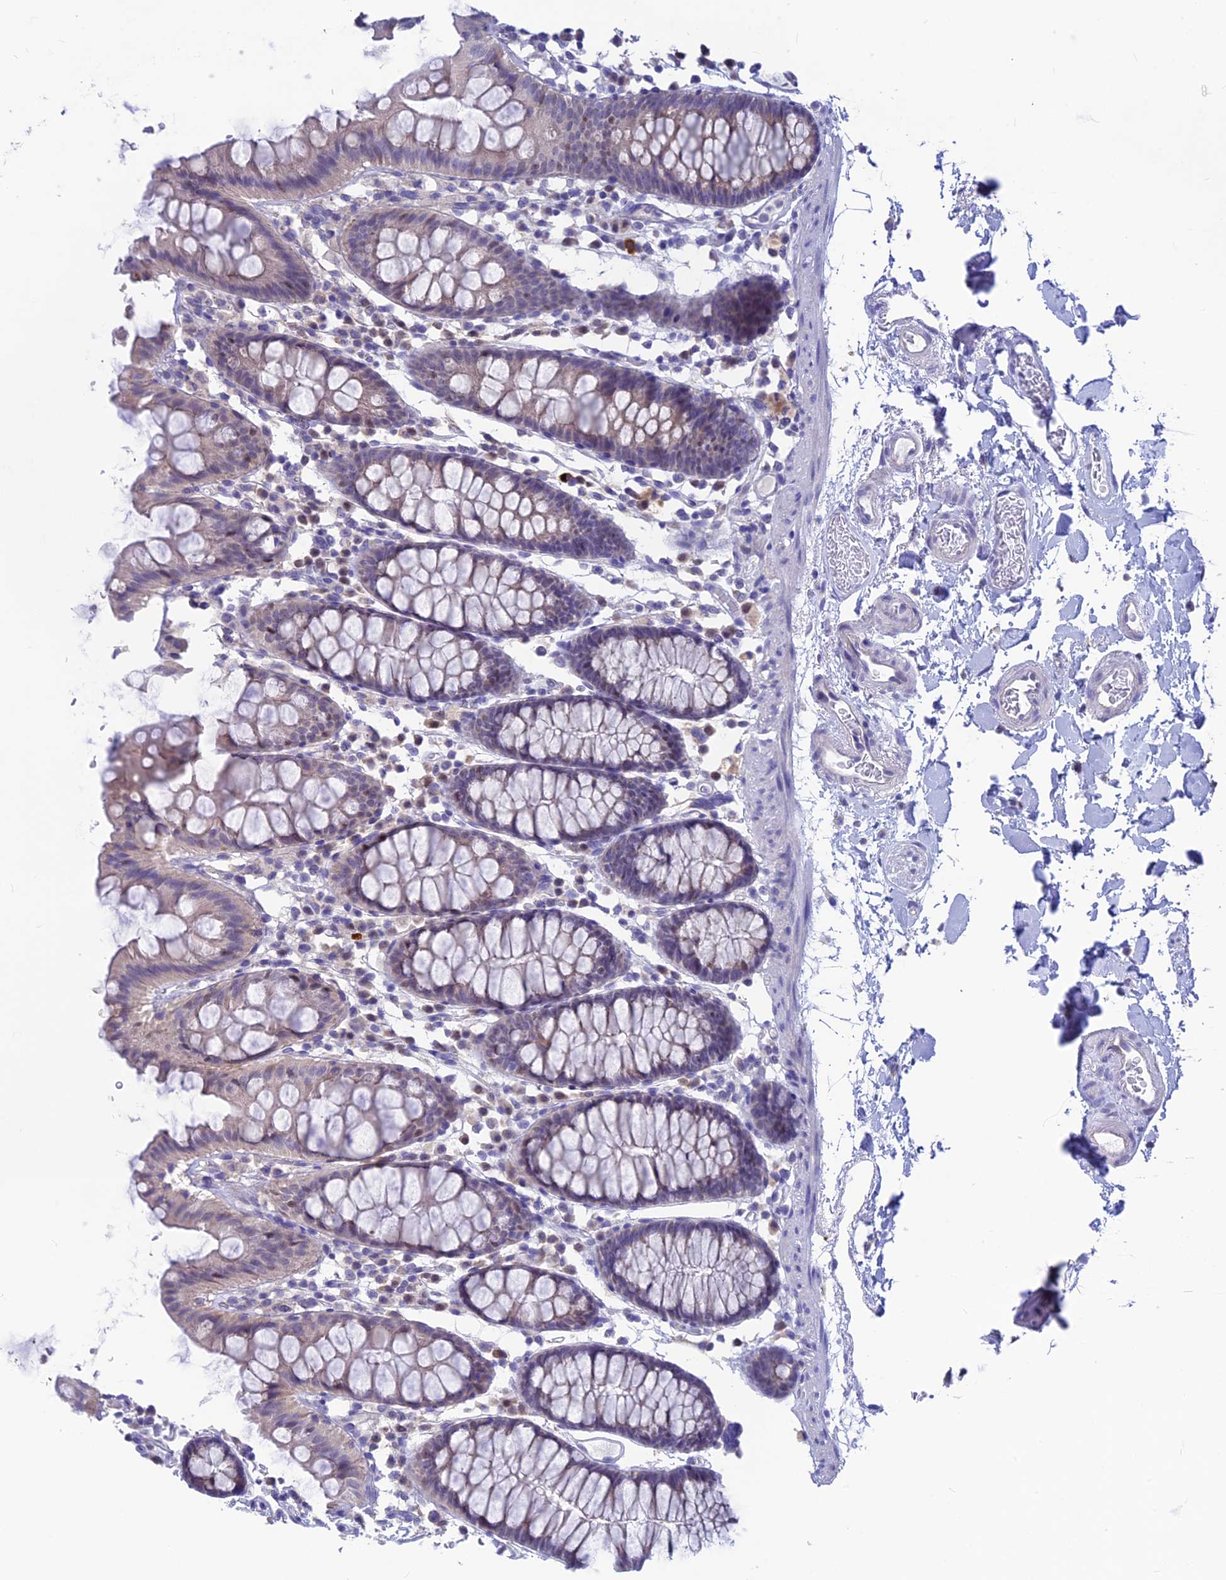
{"staining": {"intensity": "negative", "quantity": "none", "location": "none"}, "tissue": "colon", "cell_type": "Endothelial cells", "image_type": "normal", "snomed": [{"axis": "morphology", "description": "Normal tissue, NOS"}, {"axis": "topography", "description": "Colon"}], "caption": "The immunohistochemistry (IHC) micrograph has no significant staining in endothelial cells of colon. (IHC, brightfield microscopy, high magnification).", "gene": "SNTN", "patient": {"sex": "male", "age": 75}}